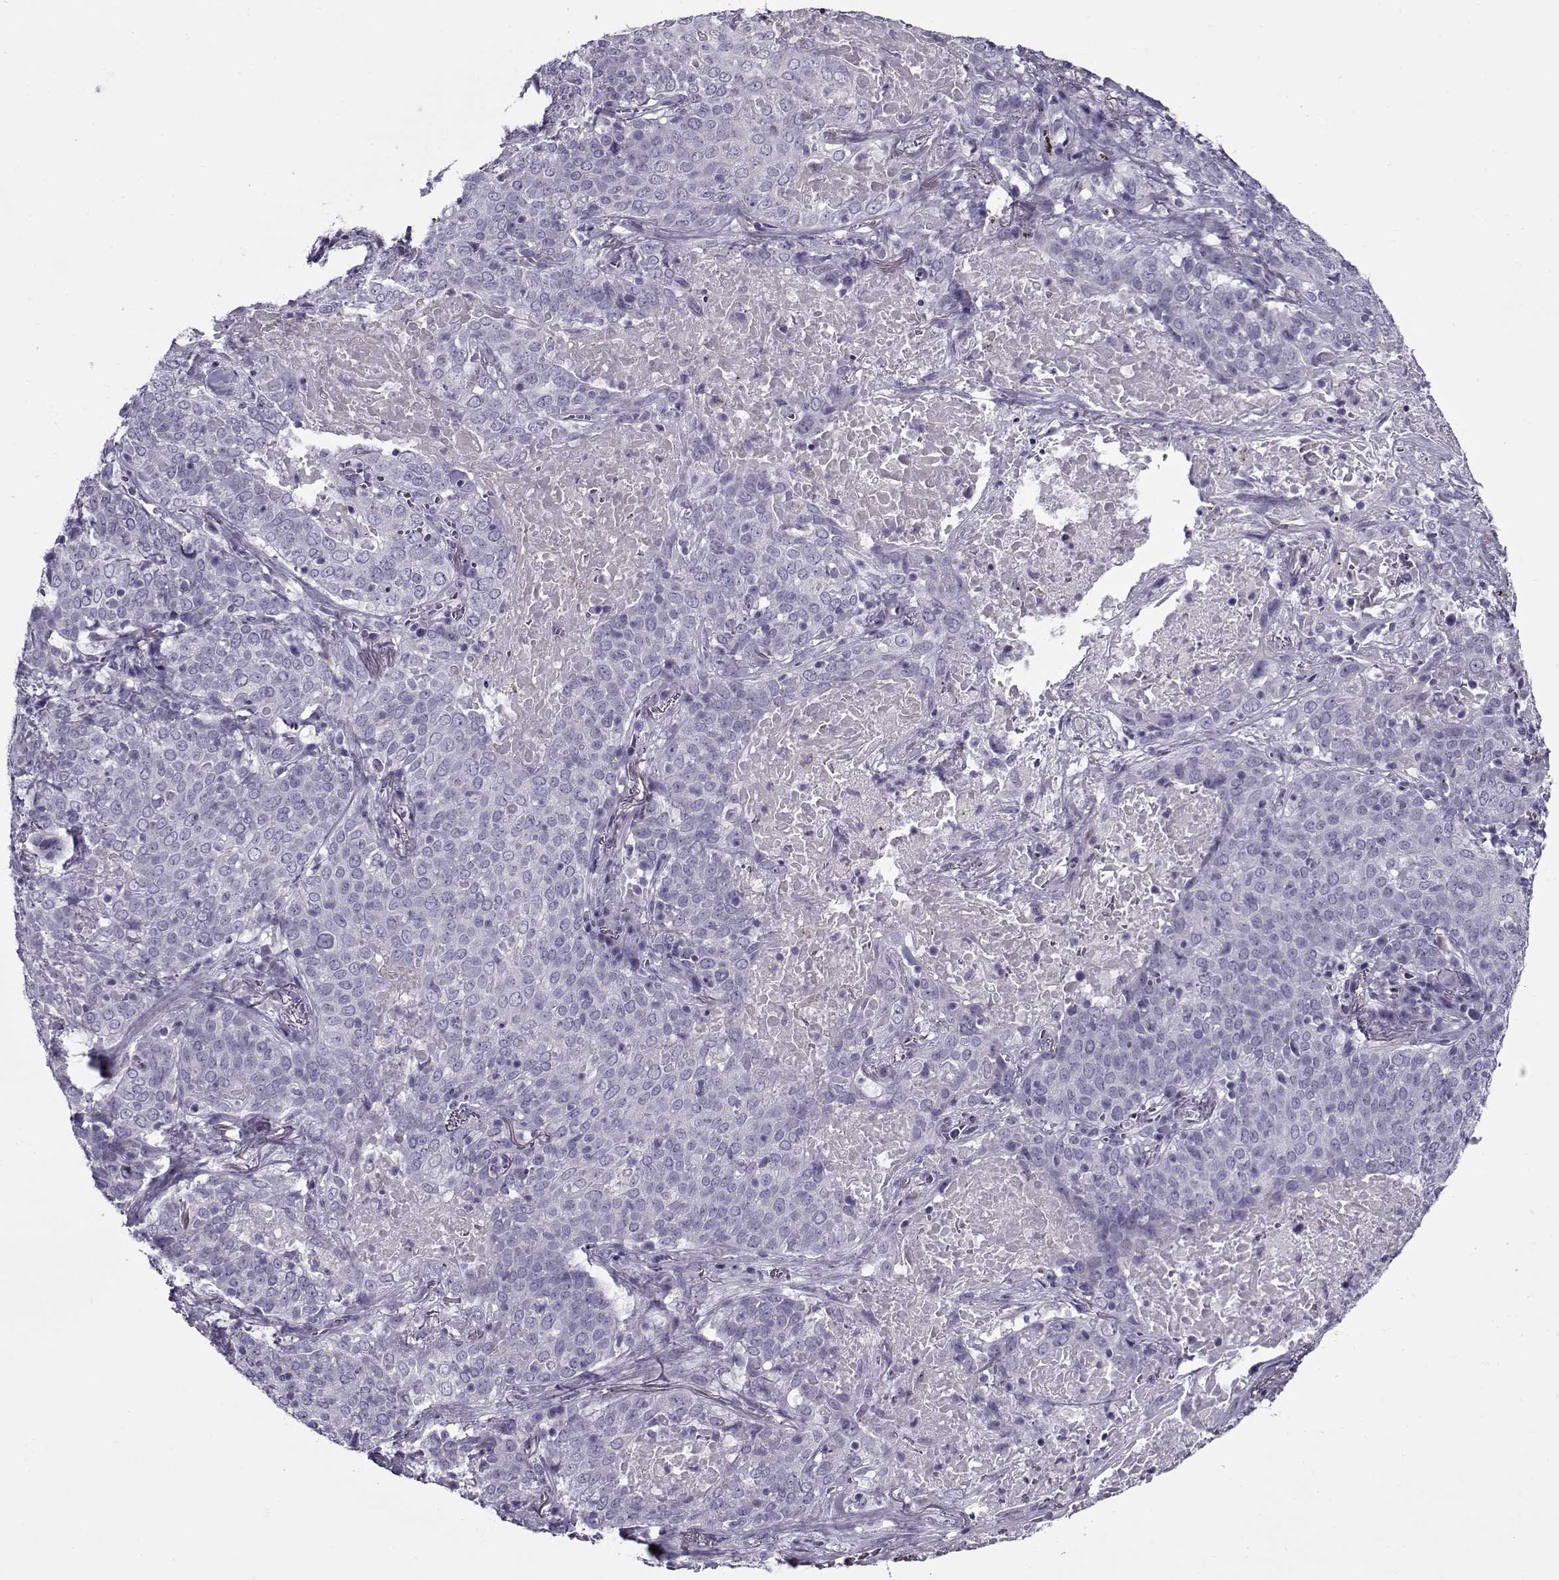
{"staining": {"intensity": "negative", "quantity": "none", "location": "none"}, "tissue": "lung cancer", "cell_type": "Tumor cells", "image_type": "cancer", "snomed": [{"axis": "morphology", "description": "Squamous cell carcinoma, NOS"}, {"axis": "topography", "description": "Lung"}], "caption": "Histopathology image shows no protein expression in tumor cells of lung cancer tissue. Brightfield microscopy of immunohistochemistry stained with DAB (3,3'-diaminobenzidine) (brown) and hematoxylin (blue), captured at high magnification.", "gene": "GAGE2A", "patient": {"sex": "male", "age": 82}}